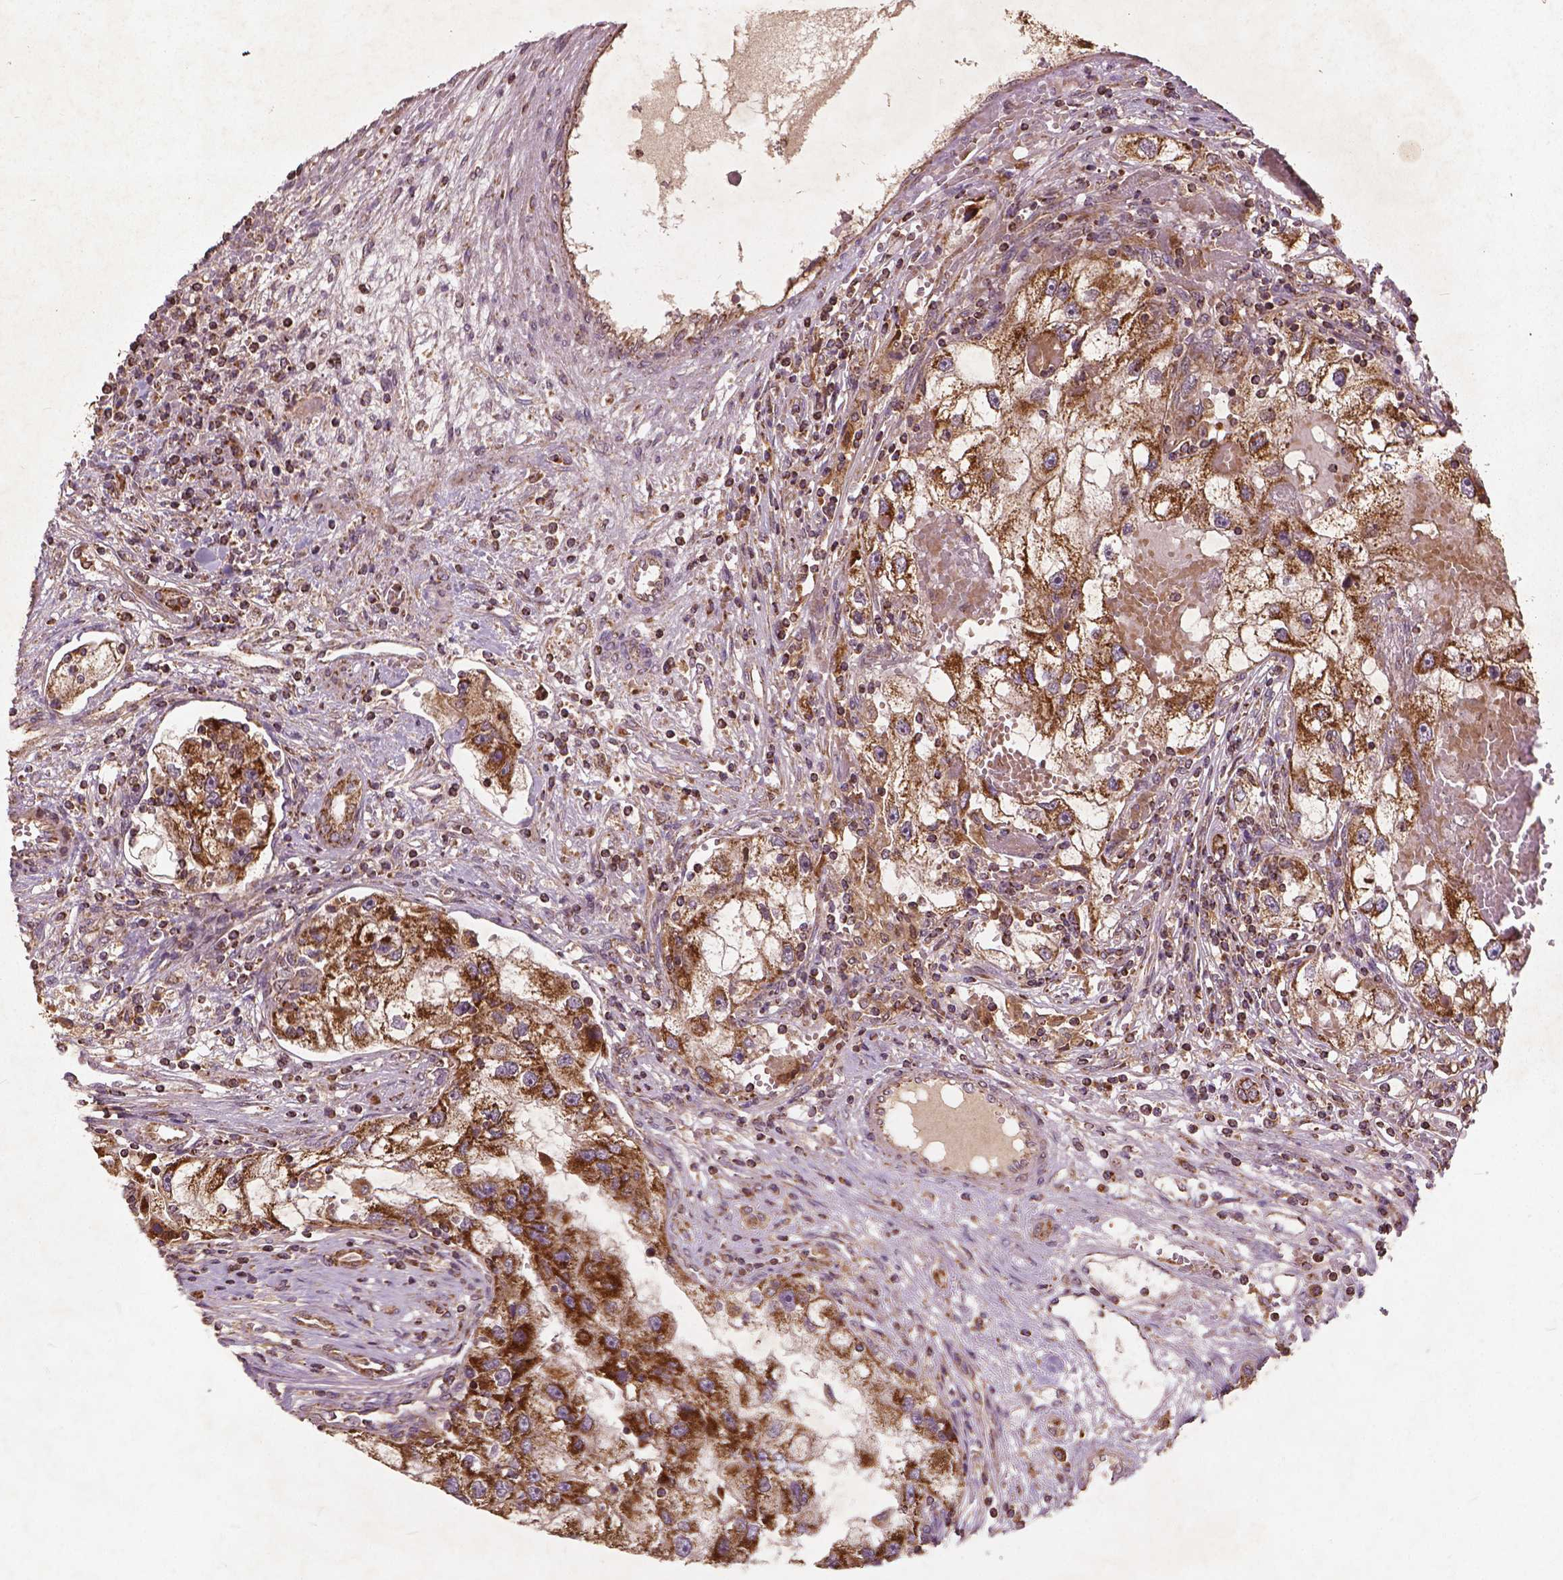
{"staining": {"intensity": "strong", "quantity": ">75%", "location": "cytoplasmic/membranous"}, "tissue": "renal cancer", "cell_type": "Tumor cells", "image_type": "cancer", "snomed": [{"axis": "morphology", "description": "Adenocarcinoma, NOS"}, {"axis": "topography", "description": "Kidney"}], "caption": "Tumor cells display strong cytoplasmic/membranous staining in about >75% of cells in renal adenocarcinoma. The protein is stained brown, and the nuclei are stained in blue (DAB (3,3'-diaminobenzidine) IHC with brightfield microscopy, high magnification).", "gene": "UBXN2A", "patient": {"sex": "male", "age": 63}}